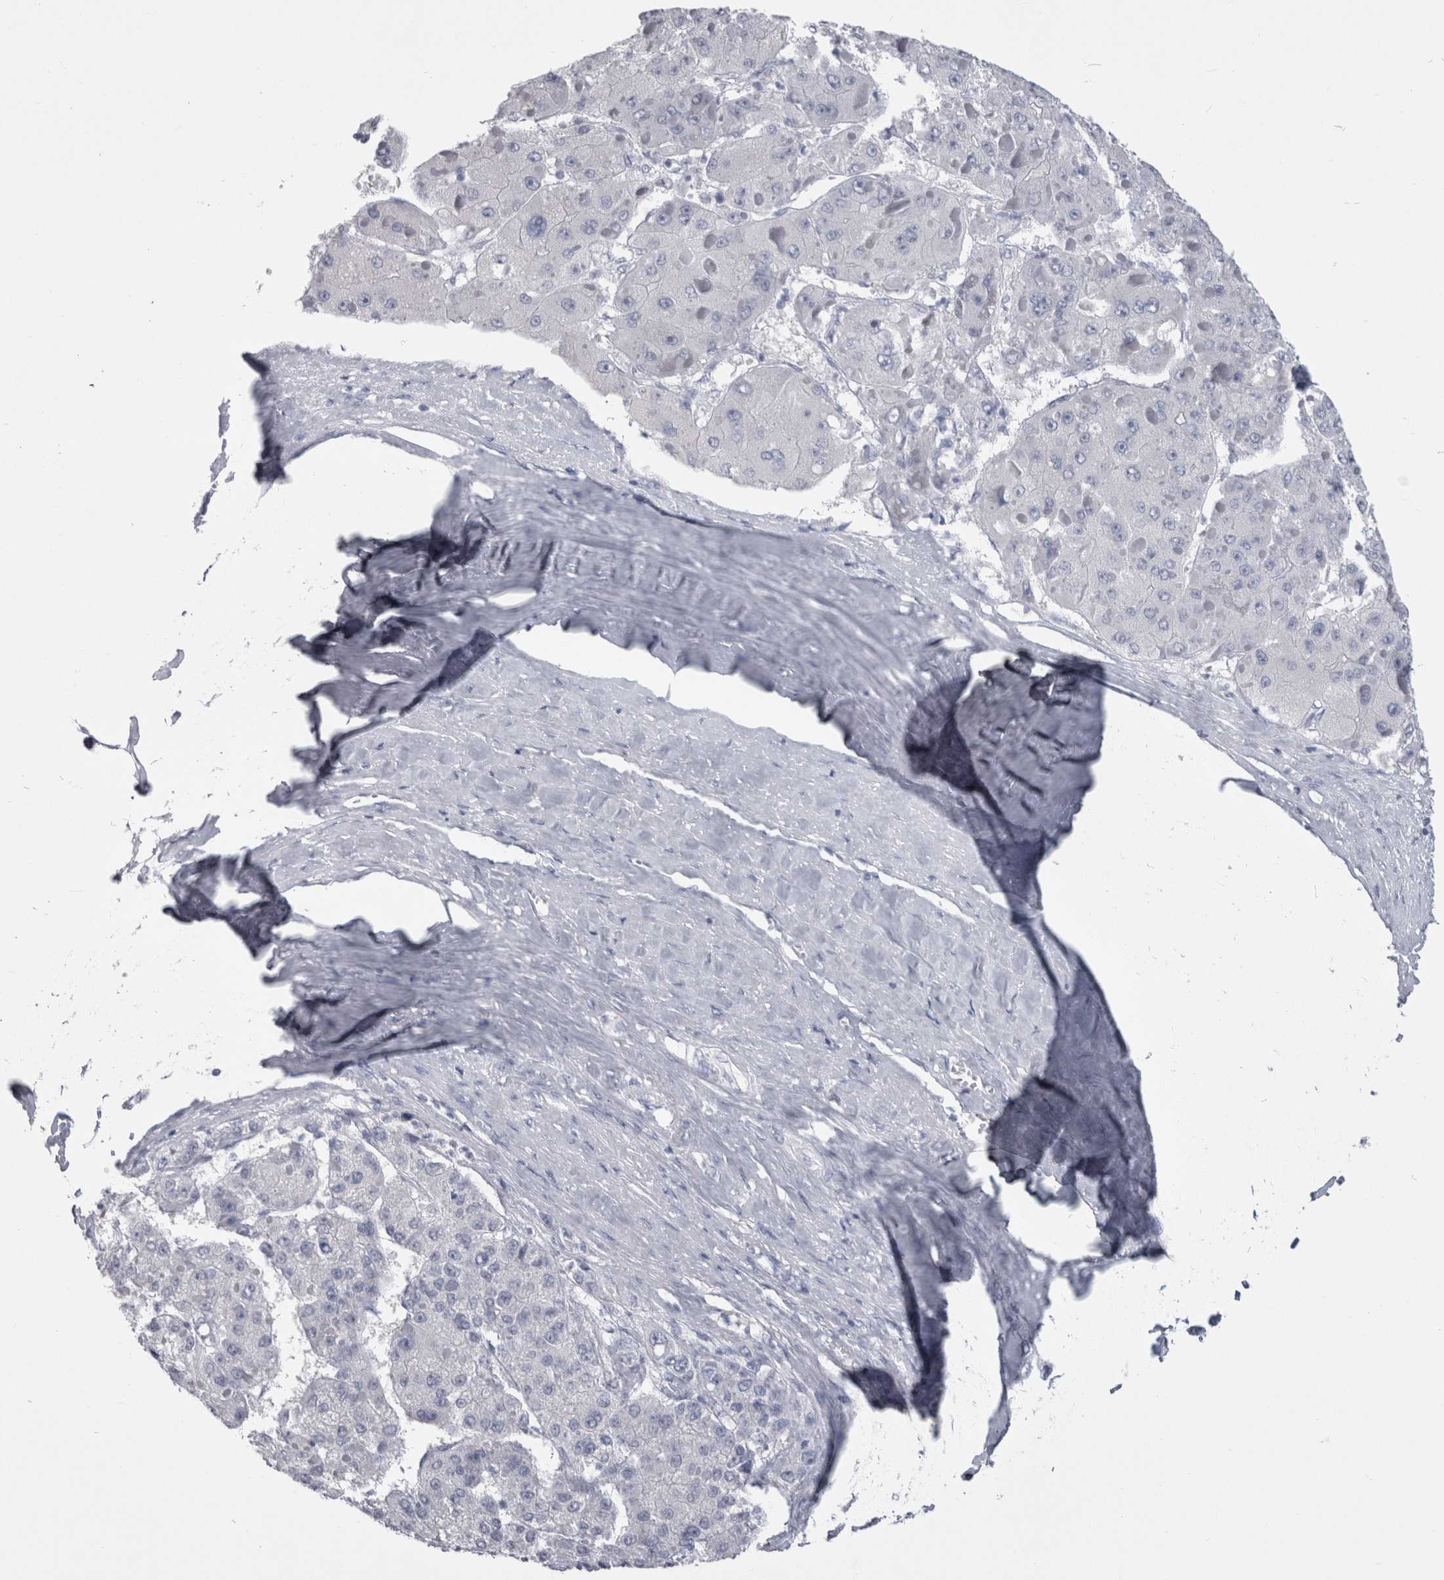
{"staining": {"intensity": "negative", "quantity": "none", "location": "none"}, "tissue": "liver cancer", "cell_type": "Tumor cells", "image_type": "cancer", "snomed": [{"axis": "morphology", "description": "Carcinoma, Hepatocellular, NOS"}, {"axis": "topography", "description": "Liver"}], "caption": "Immunohistochemical staining of human liver cancer (hepatocellular carcinoma) reveals no significant expression in tumor cells.", "gene": "PAX5", "patient": {"sex": "female", "age": 73}}